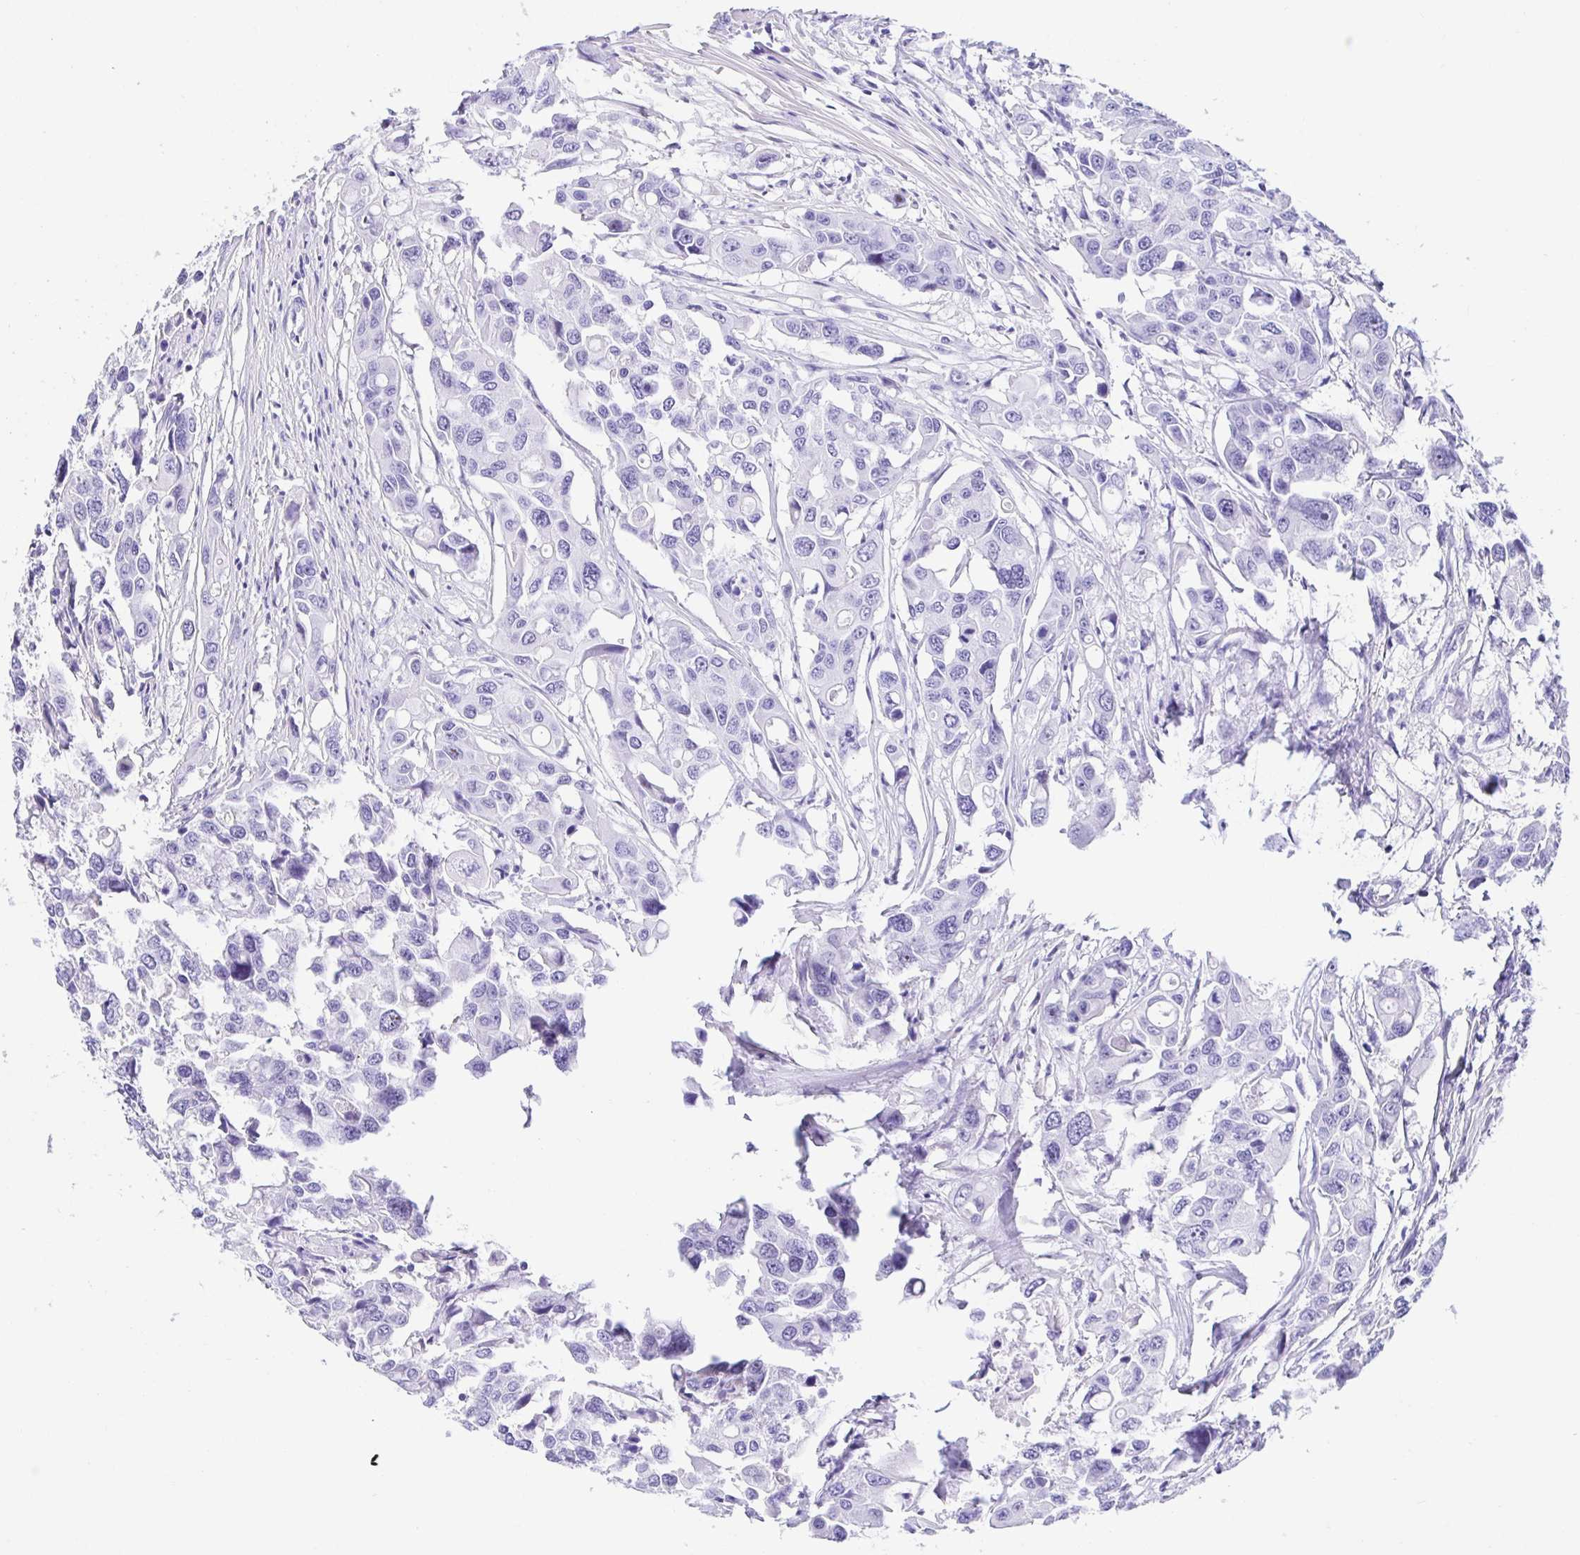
{"staining": {"intensity": "negative", "quantity": "none", "location": "none"}, "tissue": "colorectal cancer", "cell_type": "Tumor cells", "image_type": "cancer", "snomed": [{"axis": "morphology", "description": "Adenocarcinoma, NOS"}, {"axis": "topography", "description": "Colon"}], "caption": "Tumor cells show no significant protein positivity in colorectal cancer. (DAB immunohistochemistry with hematoxylin counter stain).", "gene": "PRAMEF19", "patient": {"sex": "male", "age": 77}}